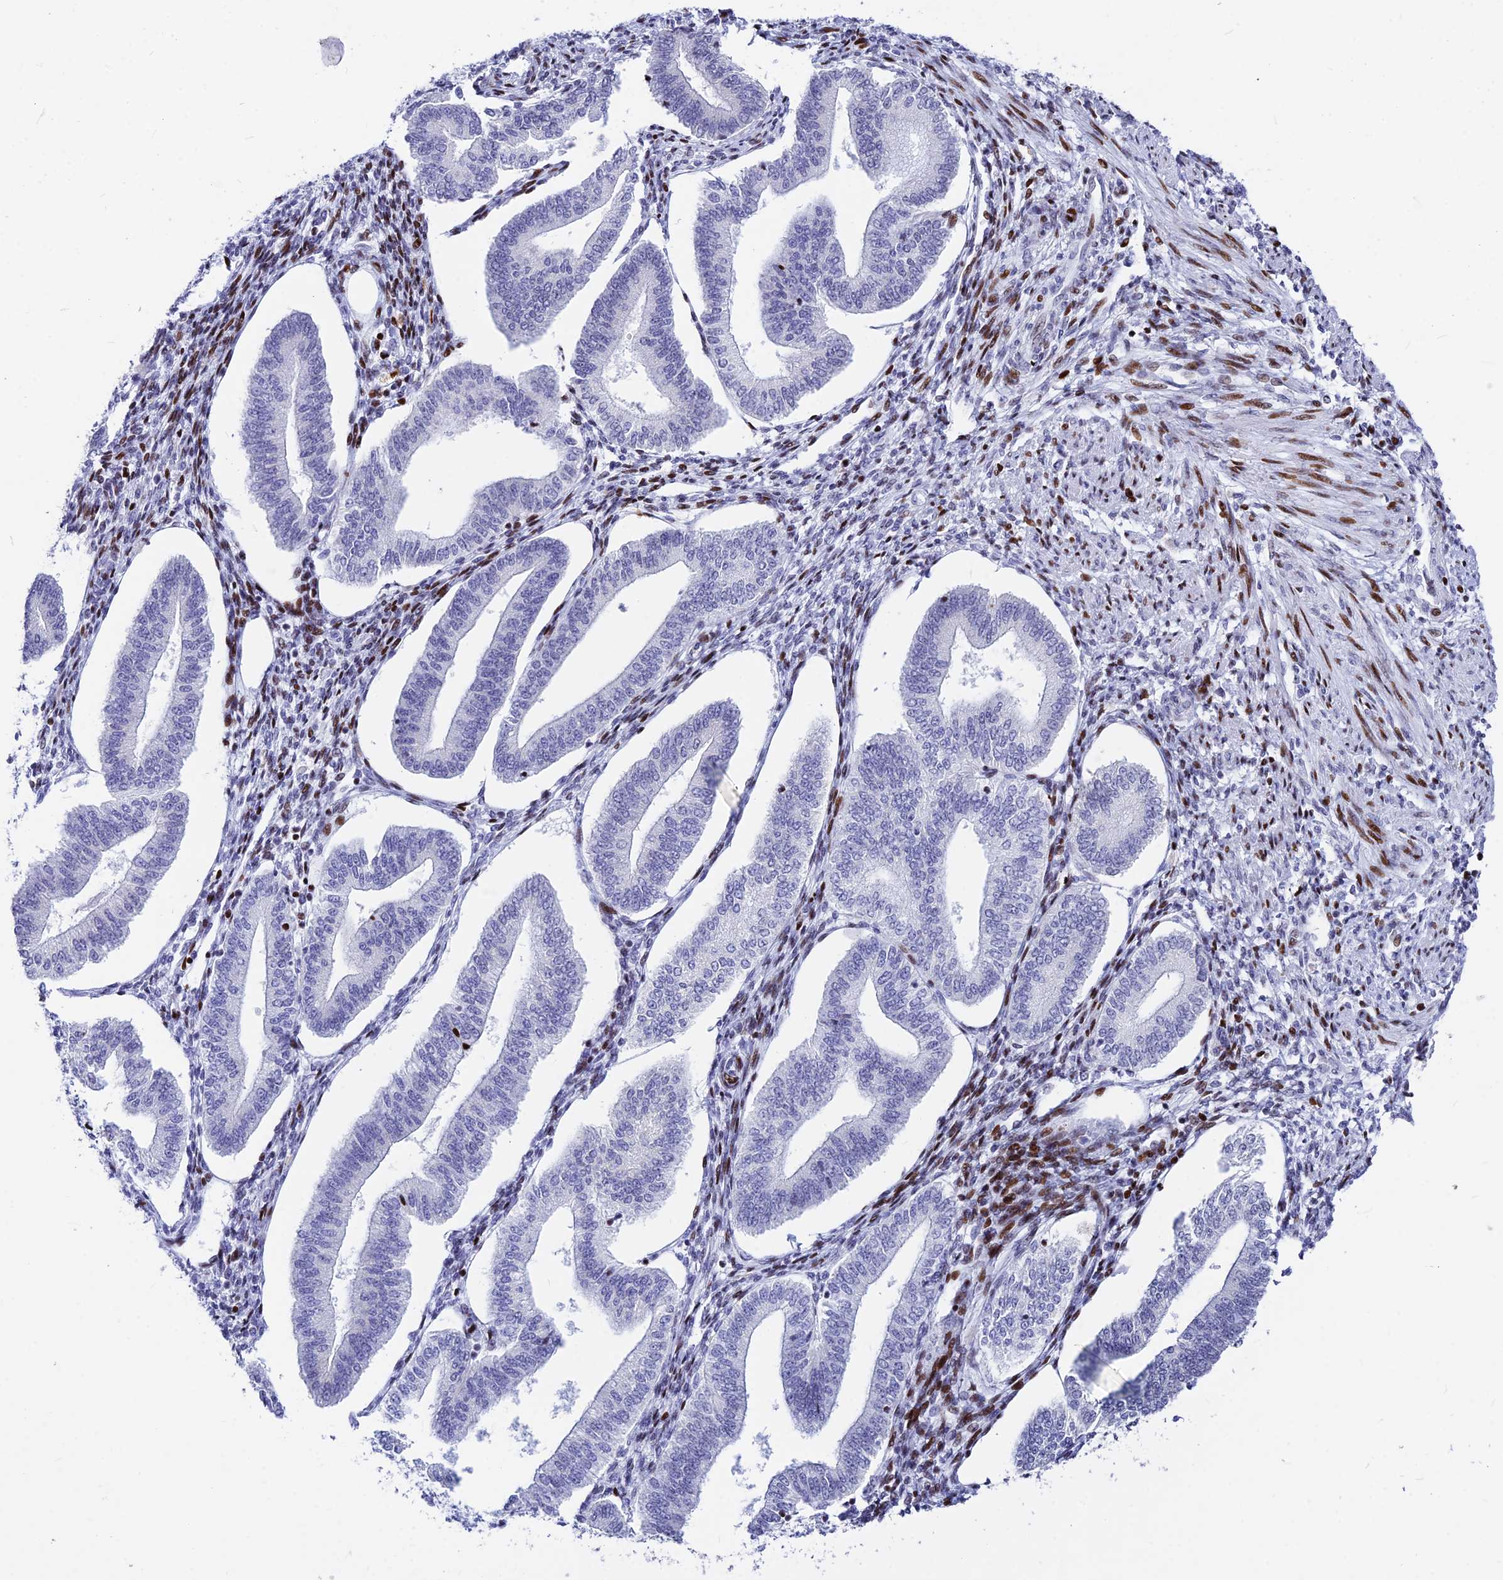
{"staining": {"intensity": "moderate", "quantity": "<25%", "location": "nuclear"}, "tissue": "endometrium", "cell_type": "Cells in endometrial stroma", "image_type": "normal", "snomed": [{"axis": "morphology", "description": "Normal tissue, NOS"}, {"axis": "topography", "description": "Endometrium"}], "caption": "High-magnification brightfield microscopy of unremarkable endometrium stained with DAB (3,3'-diaminobenzidine) (brown) and counterstained with hematoxylin (blue). cells in endometrial stroma exhibit moderate nuclear staining is identified in about<25% of cells.", "gene": "PRPS1", "patient": {"sex": "female", "age": 34}}